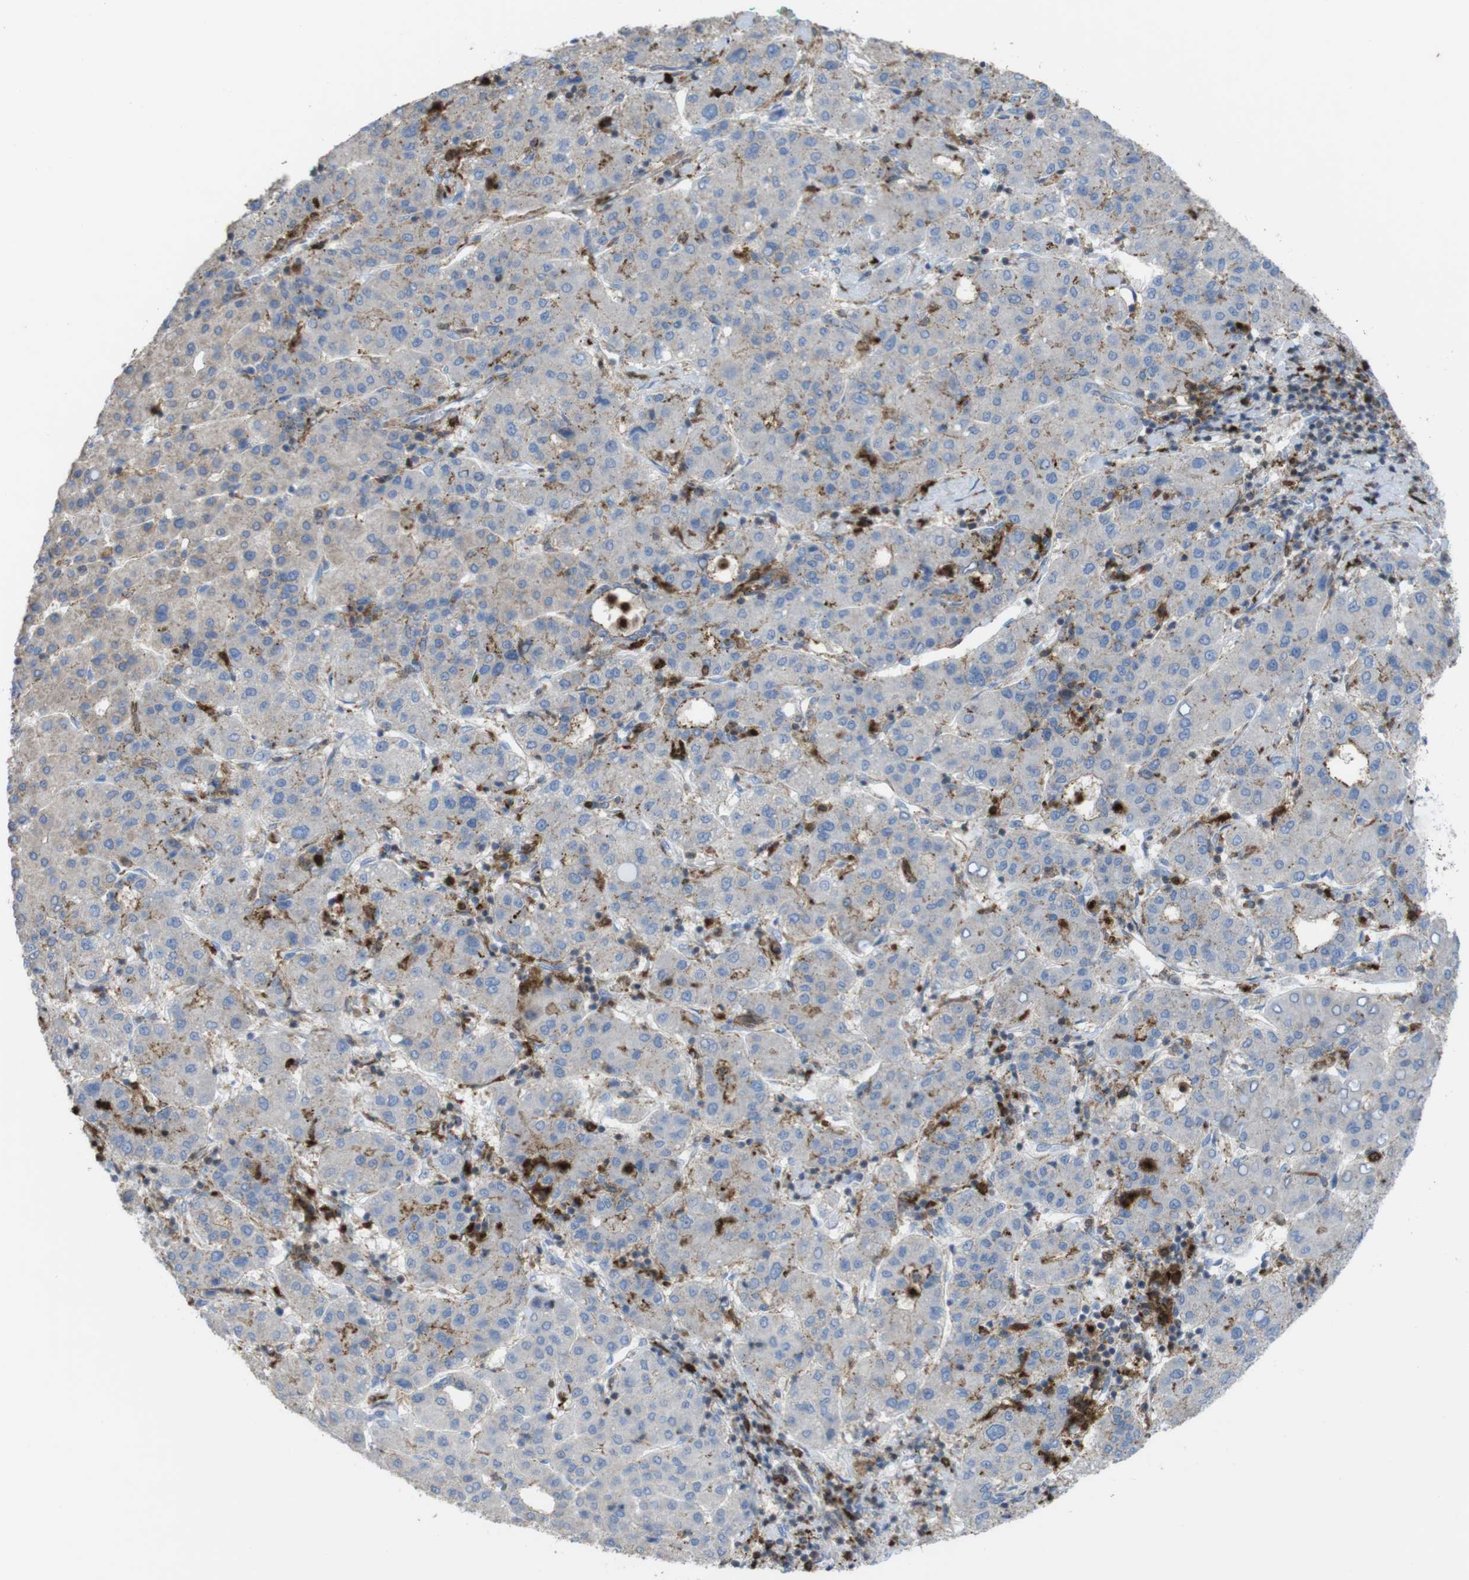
{"staining": {"intensity": "weak", "quantity": "25%-75%", "location": "cytoplasmic/membranous"}, "tissue": "liver cancer", "cell_type": "Tumor cells", "image_type": "cancer", "snomed": [{"axis": "morphology", "description": "Carcinoma, Hepatocellular, NOS"}, {"axis": "topography", "description": "Liver"}], "caption": "Immunohistochemistry histopathology image of human hepatocellular carcinoma (liver) stained for a protein (brown), which demonstrates low levels of weak cytoplasmic/membranous positivity in about 25%-75% of tumor cells.", "gene": "PRKCD", "patient": {"sex": "male", "age": 65}}